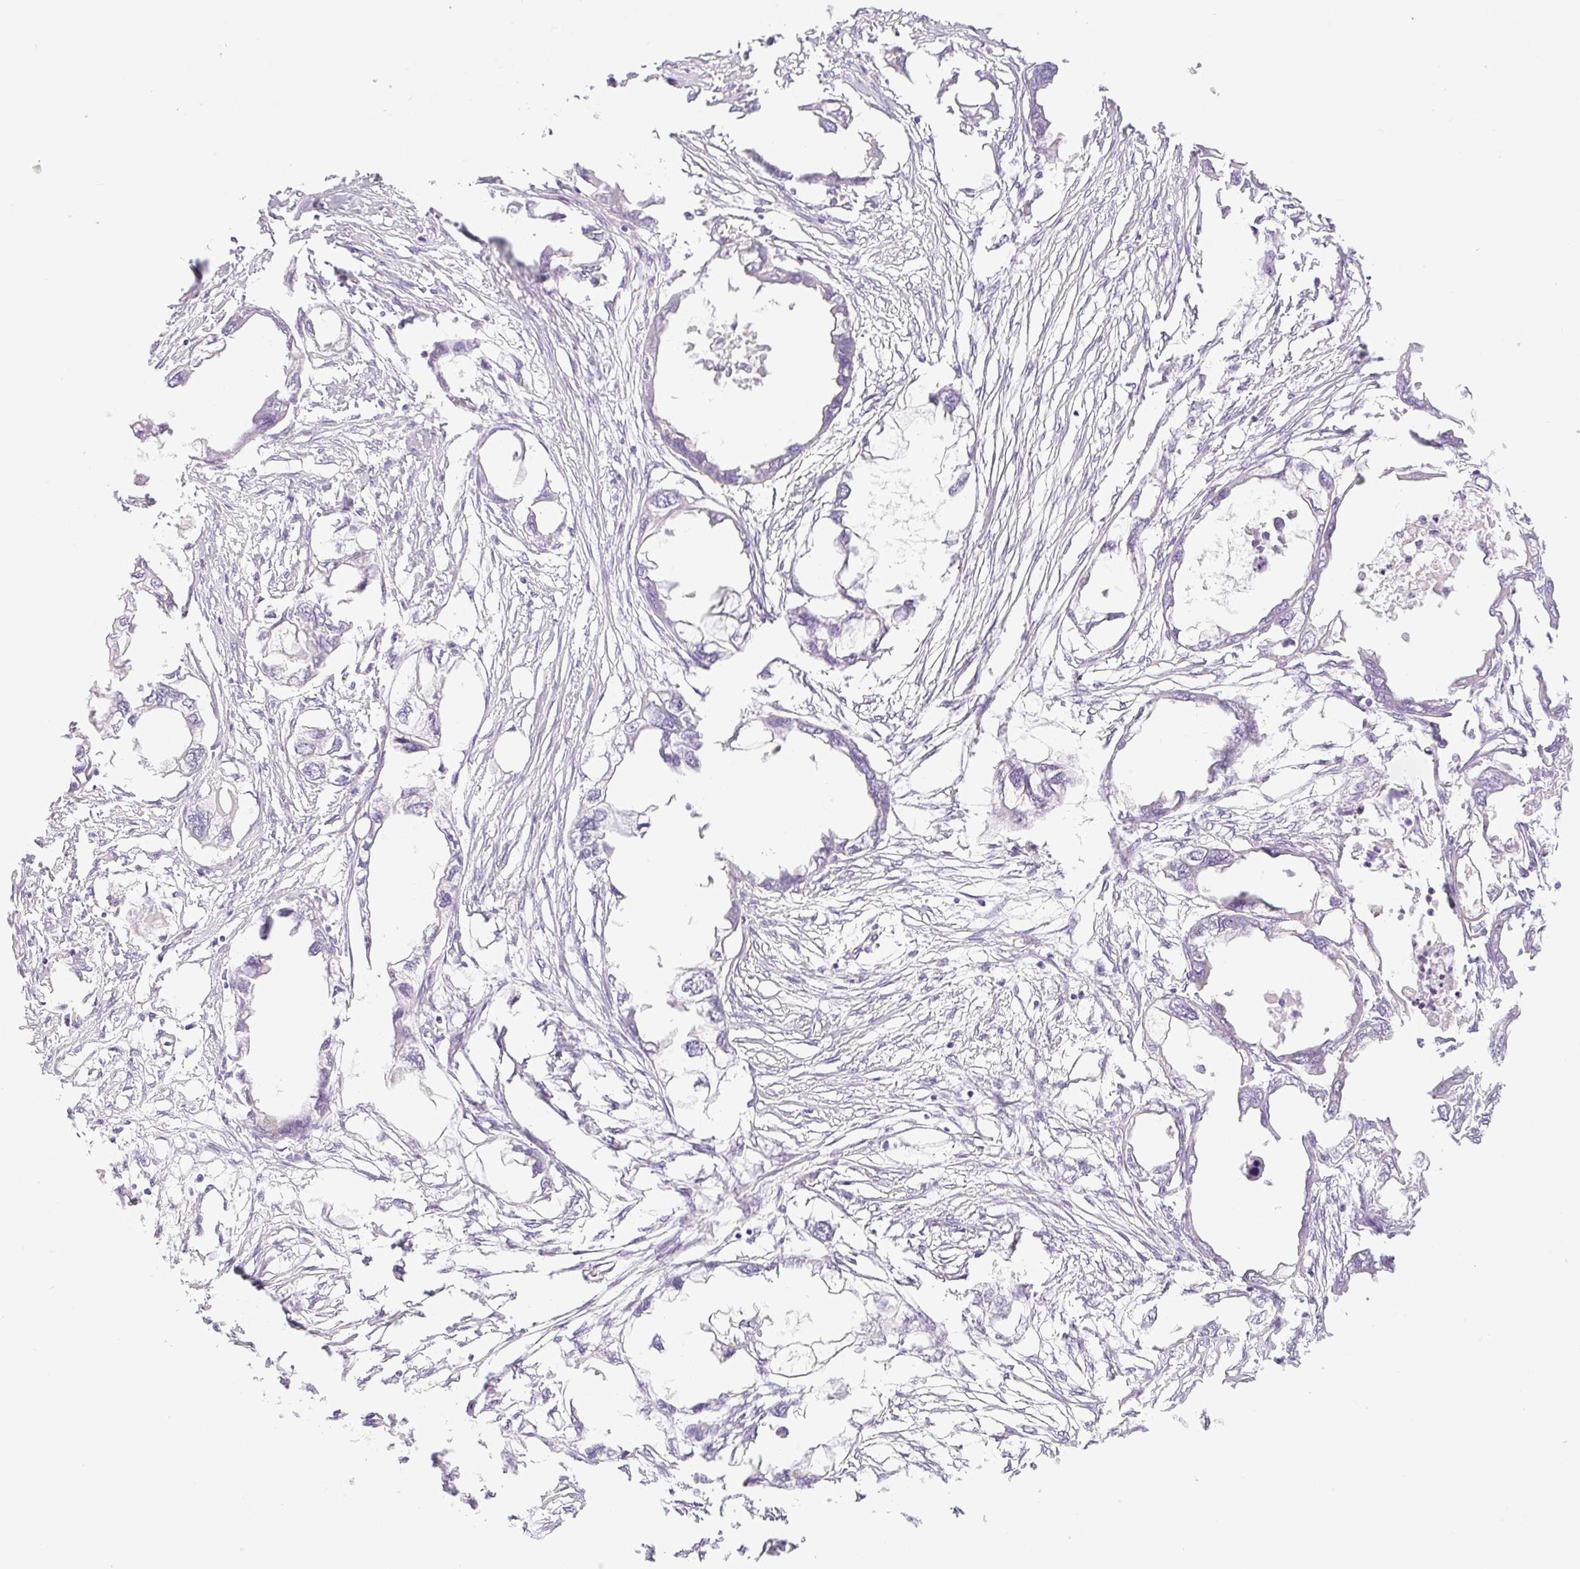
{"staining": {"intensity": "negative", "quantity": "none", "location": "none"}, "tissue": "endometrial cancer", "cell_type": "Tumor cells", "image_type": "cancer", "snomed": [{"axis": "morphology", "description": "Adenocarcinoma, NOS"}, {"axis": "morphology", "description": "Adenocarcinoma, metastatic, NOS"}, {"axis": "topography", "description": "Adipose tissue"}, {"axis": "topography", "description": "Endometrium"}], "caption": "DAB (3,3'-diaminobenzidine) immunohistochemical staining of human endometrial cancer (adenocarcinoma) reveals no significant expression in tumor cells.", "gene": "MIA2", "patient": {"sex": "female", "age": 67}}